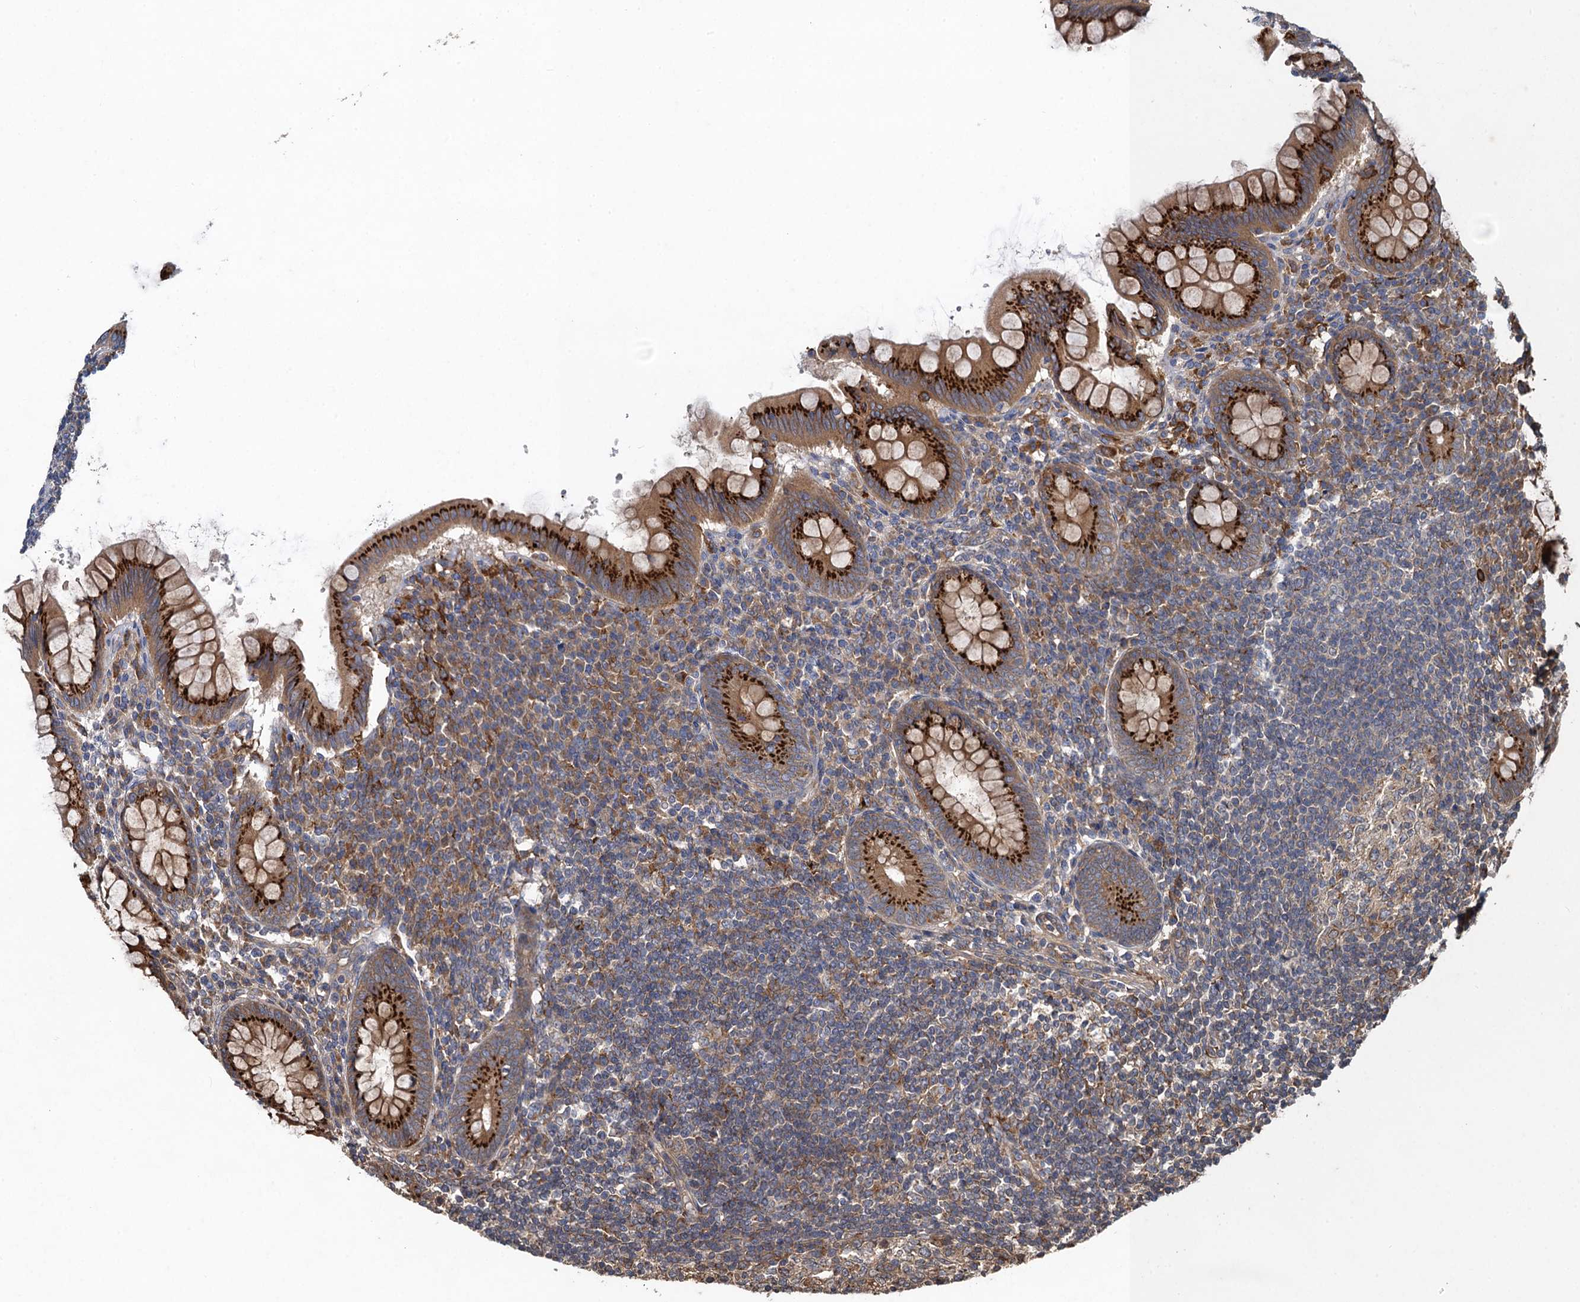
{"staining": {"intensity": "strong", "quantity": ">75%", "location": "cytoplasmic/membranous"}, "tissue": "appendix", "cell_type": "Glandular cells", "image_type": "normal", "snomed": [{"axis": "morphology", "description": "Normal tissue, NOS"}, {"axis": "topography", "description": "Appendix"}], "caption": "Appendix stained with DAB (3,3'-diaminobenzidine) immunohistochemistry (IHC) demonstrates high levels of strong cytoplasmic/membranous positivity in about >75% of glandular cells. Nuclei are stained in blue.", "gene": "SNAP29", "patient": {"sex": "female", "age": 33}}